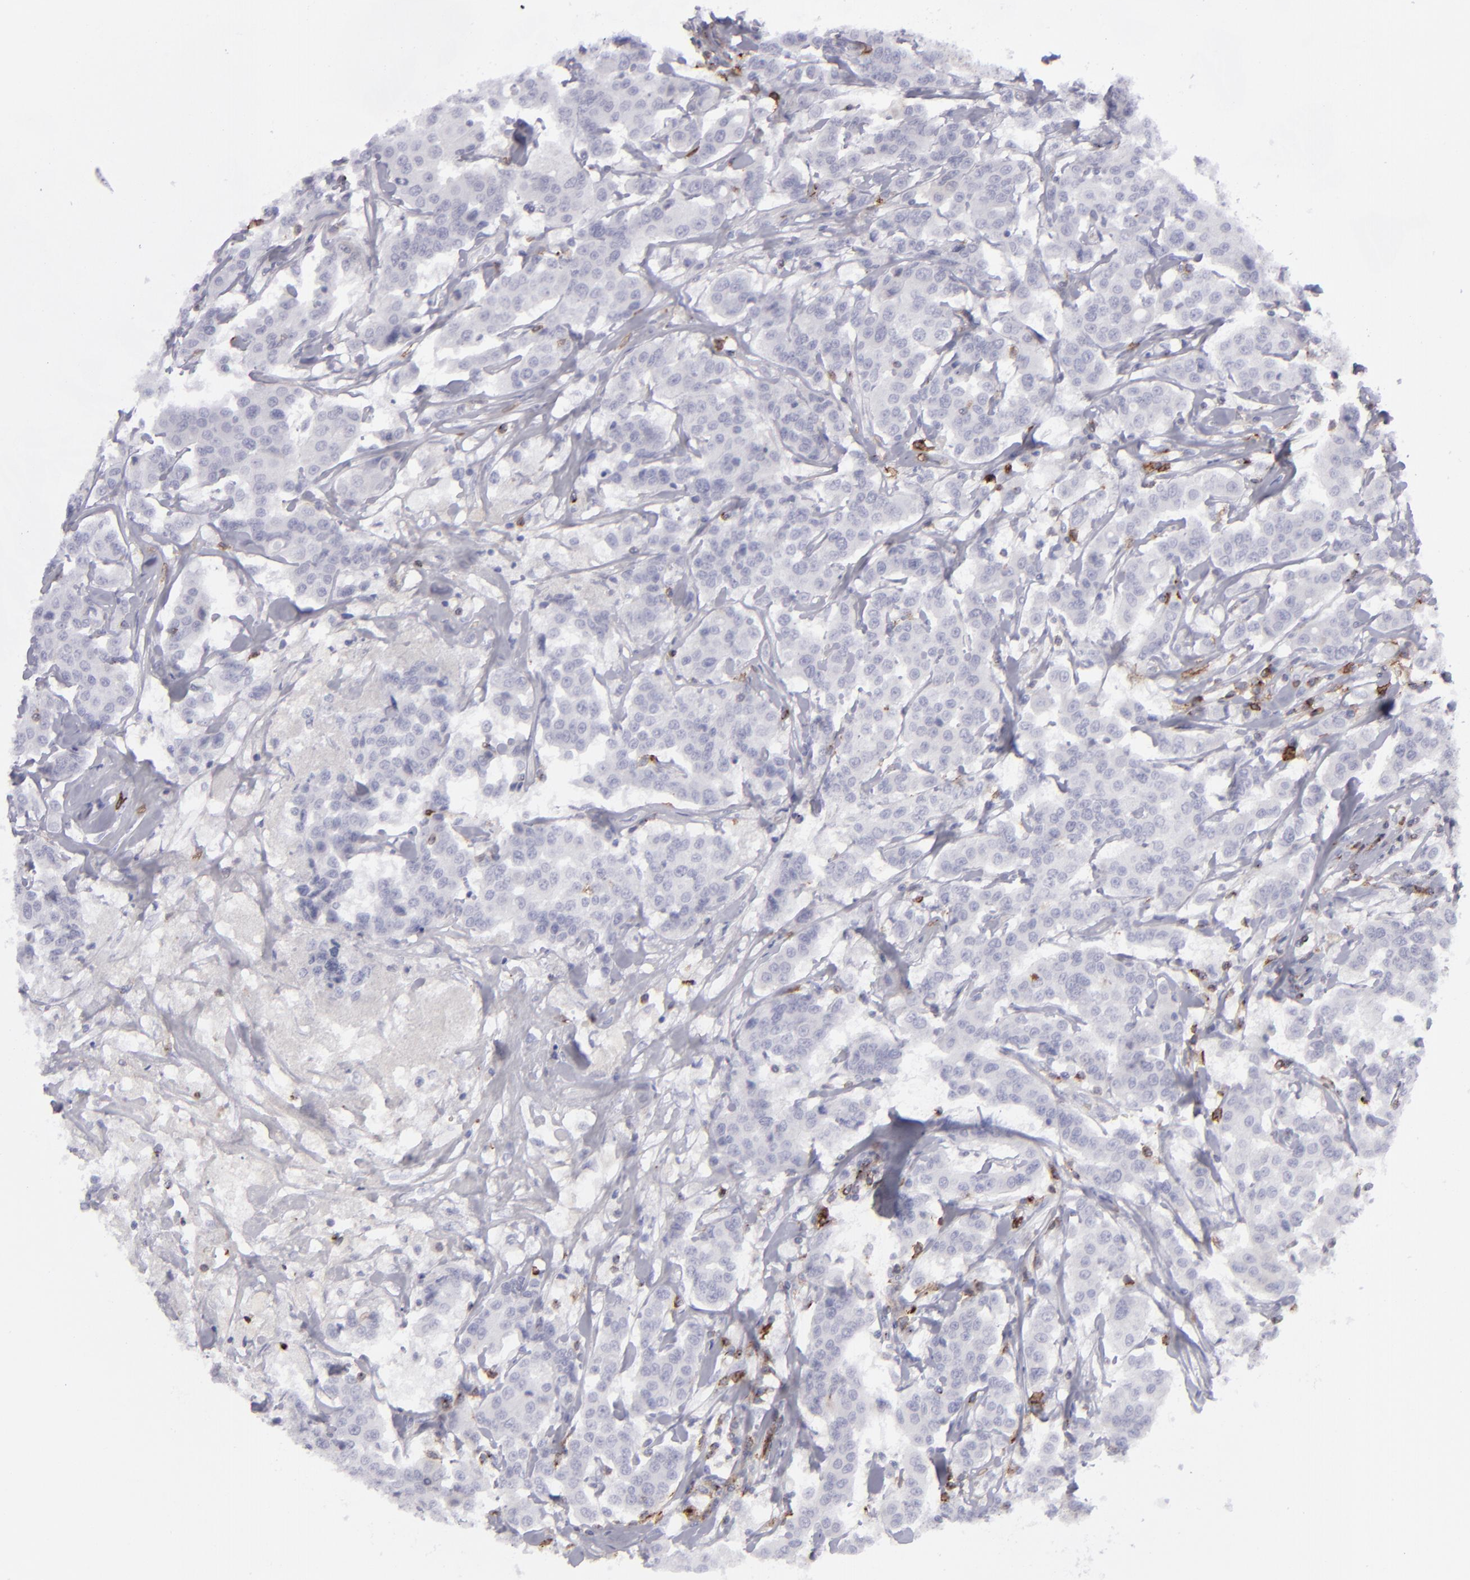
{"staining": {"intensity": "negative", "quantity": "none", "location": "none"}, "tissue": "breast cancer", "cell_type": "Tumor cells", "image_type": "cancer", "snomed": [{"axis": "morphology", "description": "Duct carcinoma"}, {"axis": "topography", "description": "Breast"}], "caption": "Tumor cells show no significant staining in infiltrating ductal carcinoma (breast).", "gene": "CD27", "patient": {"sex": "female", "age": 27}}